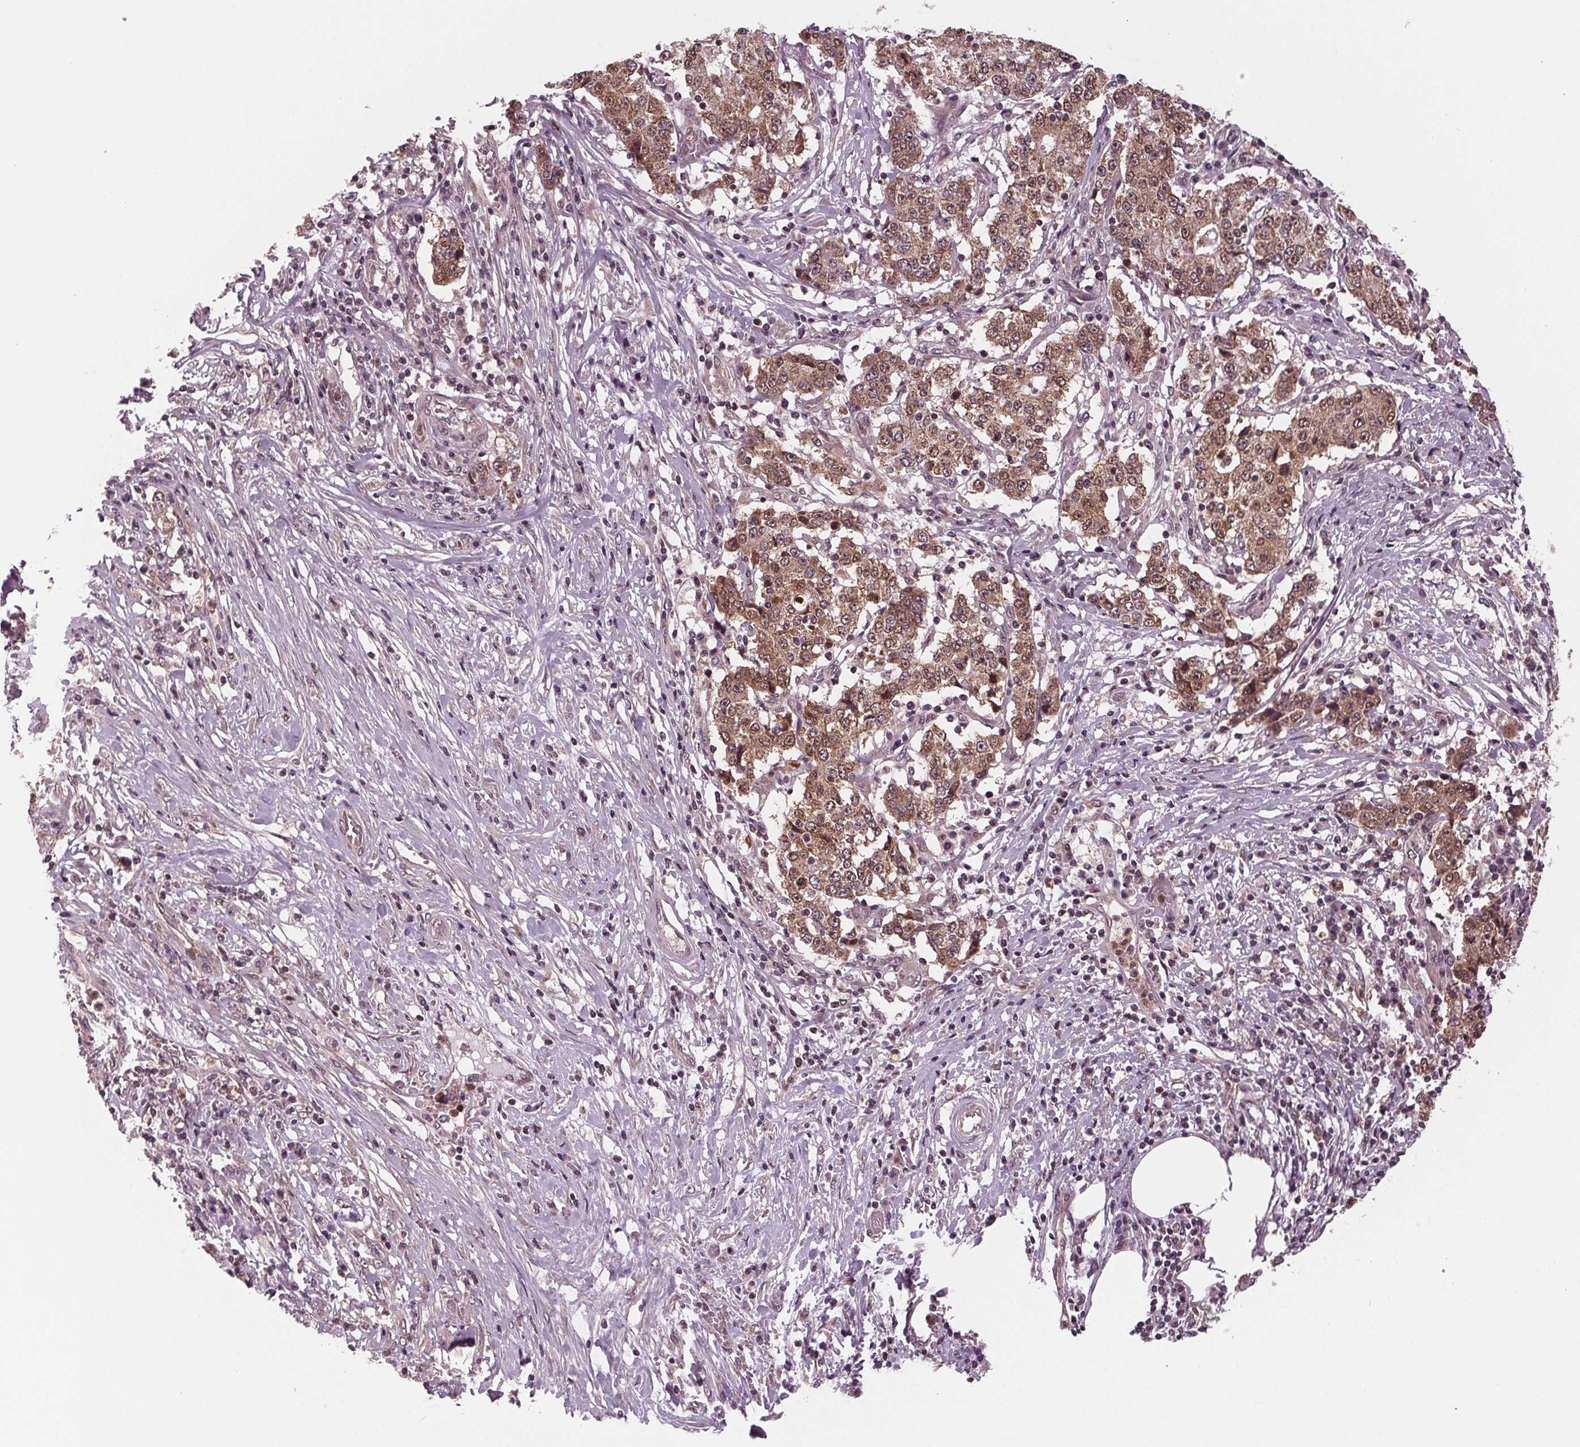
{"staining": {"intensity": "moderate", "quantity": ">75%", "location": "cytoplasmic/membranous"}, "tissue": "stomach cancer", "cell_type": "Tumor cells", "image_type": "cancer", "snomed": [{"axis": "morphology", "description": "Adenocarcinoma, NOS"}, {"axis": "topography", "description": "Stomach"}], "caption": "There is medium levels of moderate cytoplasmic/membranous expression in tumor cells of adenocarcinoma (stomach), as demonstrated by immunohistochemical staining (brown color).", "gene": "STAT3", "patient": {"sex": "male", "age": 59}}